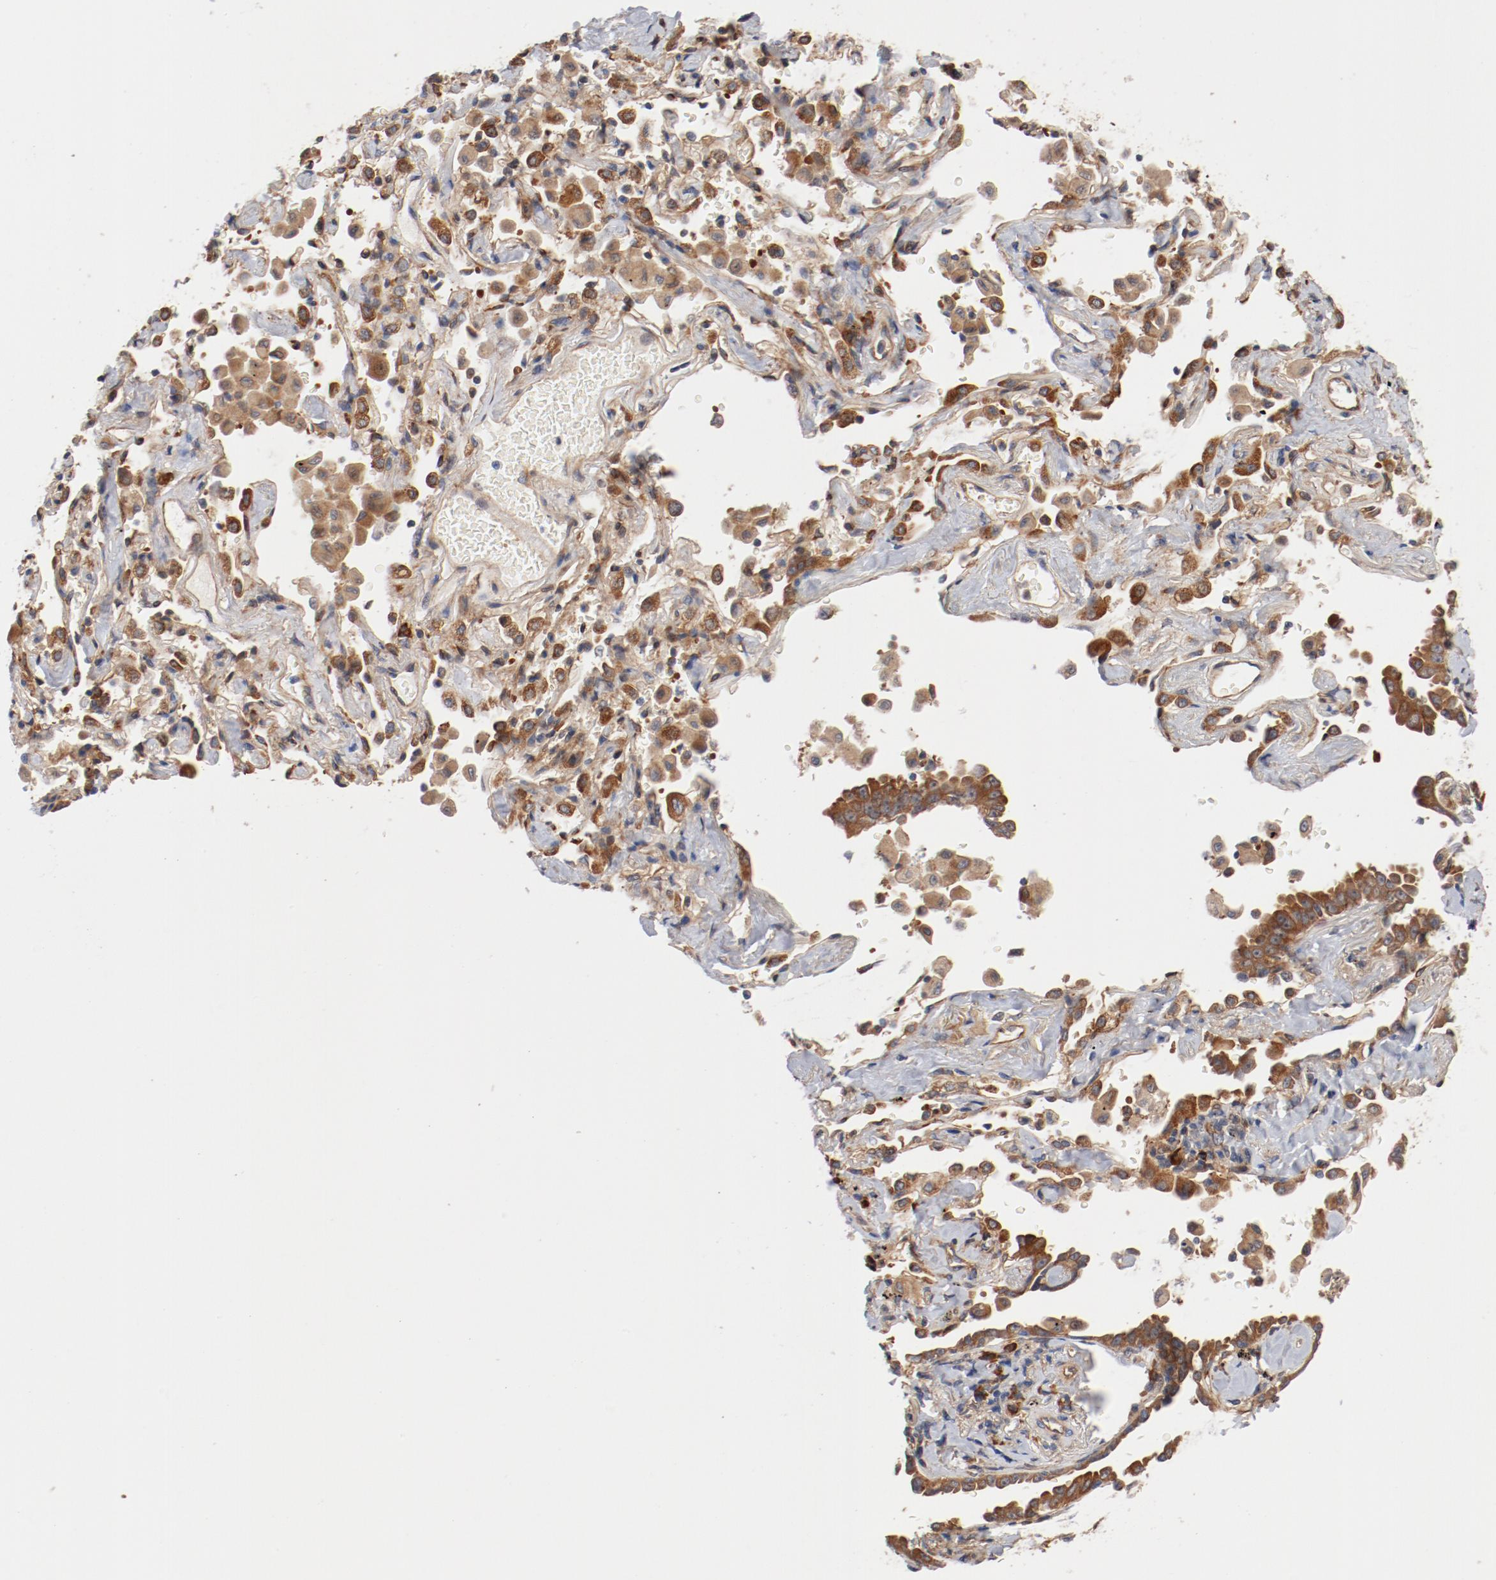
{"staining": {"intensity": "moderate", "quantity": ">75%", "location": "cytoplasmic/membranous"}, "tissue": "lung cancer", "cell_type": "Tumor cells", "image_type": "cancer", "snomed": [{"axis": "morphology", "description": "Adenocarcinoma, NOS"}, {"axis": "topography", "description": "Lung"}], "caption": "This is a photomicrograph of IHC staining of lung adenocarcinoma, which shows moderate positivity in the cytoplasmic/membranous of tumor cells.", "gene": "PITPNM2", "patient": {"sex": "female", "age": 64}}